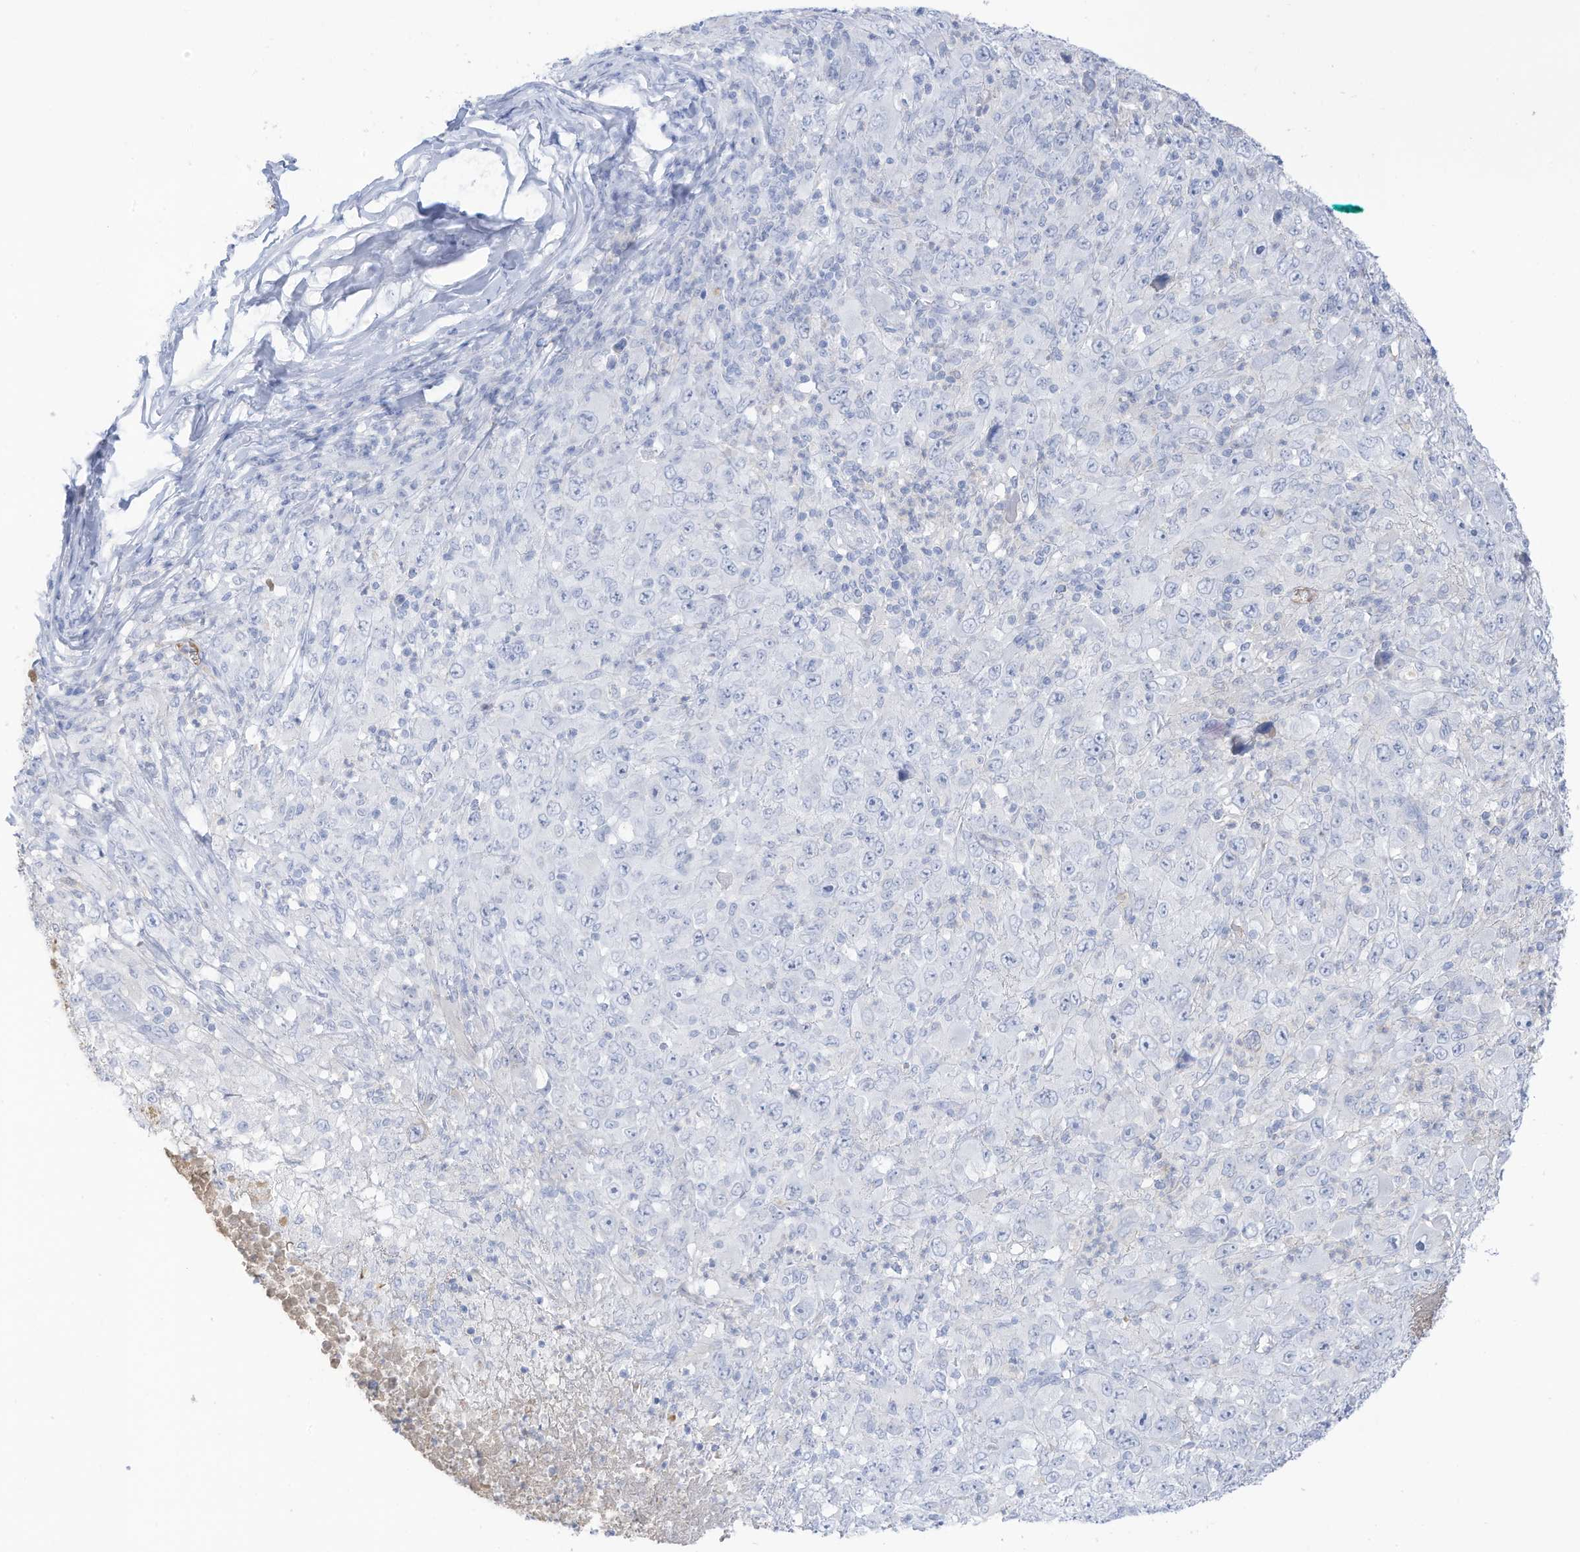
{"staining": {"intensity": "negative", "quantity": "none", "location": "none"}, "tissue": "melanoma", "cell_type": "Tumor cells", "image_type": "cancer", "snomed": [{"axis": "morphology", "description": "Malignant melanoma, Metastatic site"}, {"axis": "topography", "description": "Skin"}], "caption": "A high-resolution photomicrograph shows immunohistochemistry (IHC) staining of malignant melanoma (metastatic site), which displays no significant staining in tumor cells.", "gene": "HSD17B13", "patient": {"sex": "female", "age": 56}}